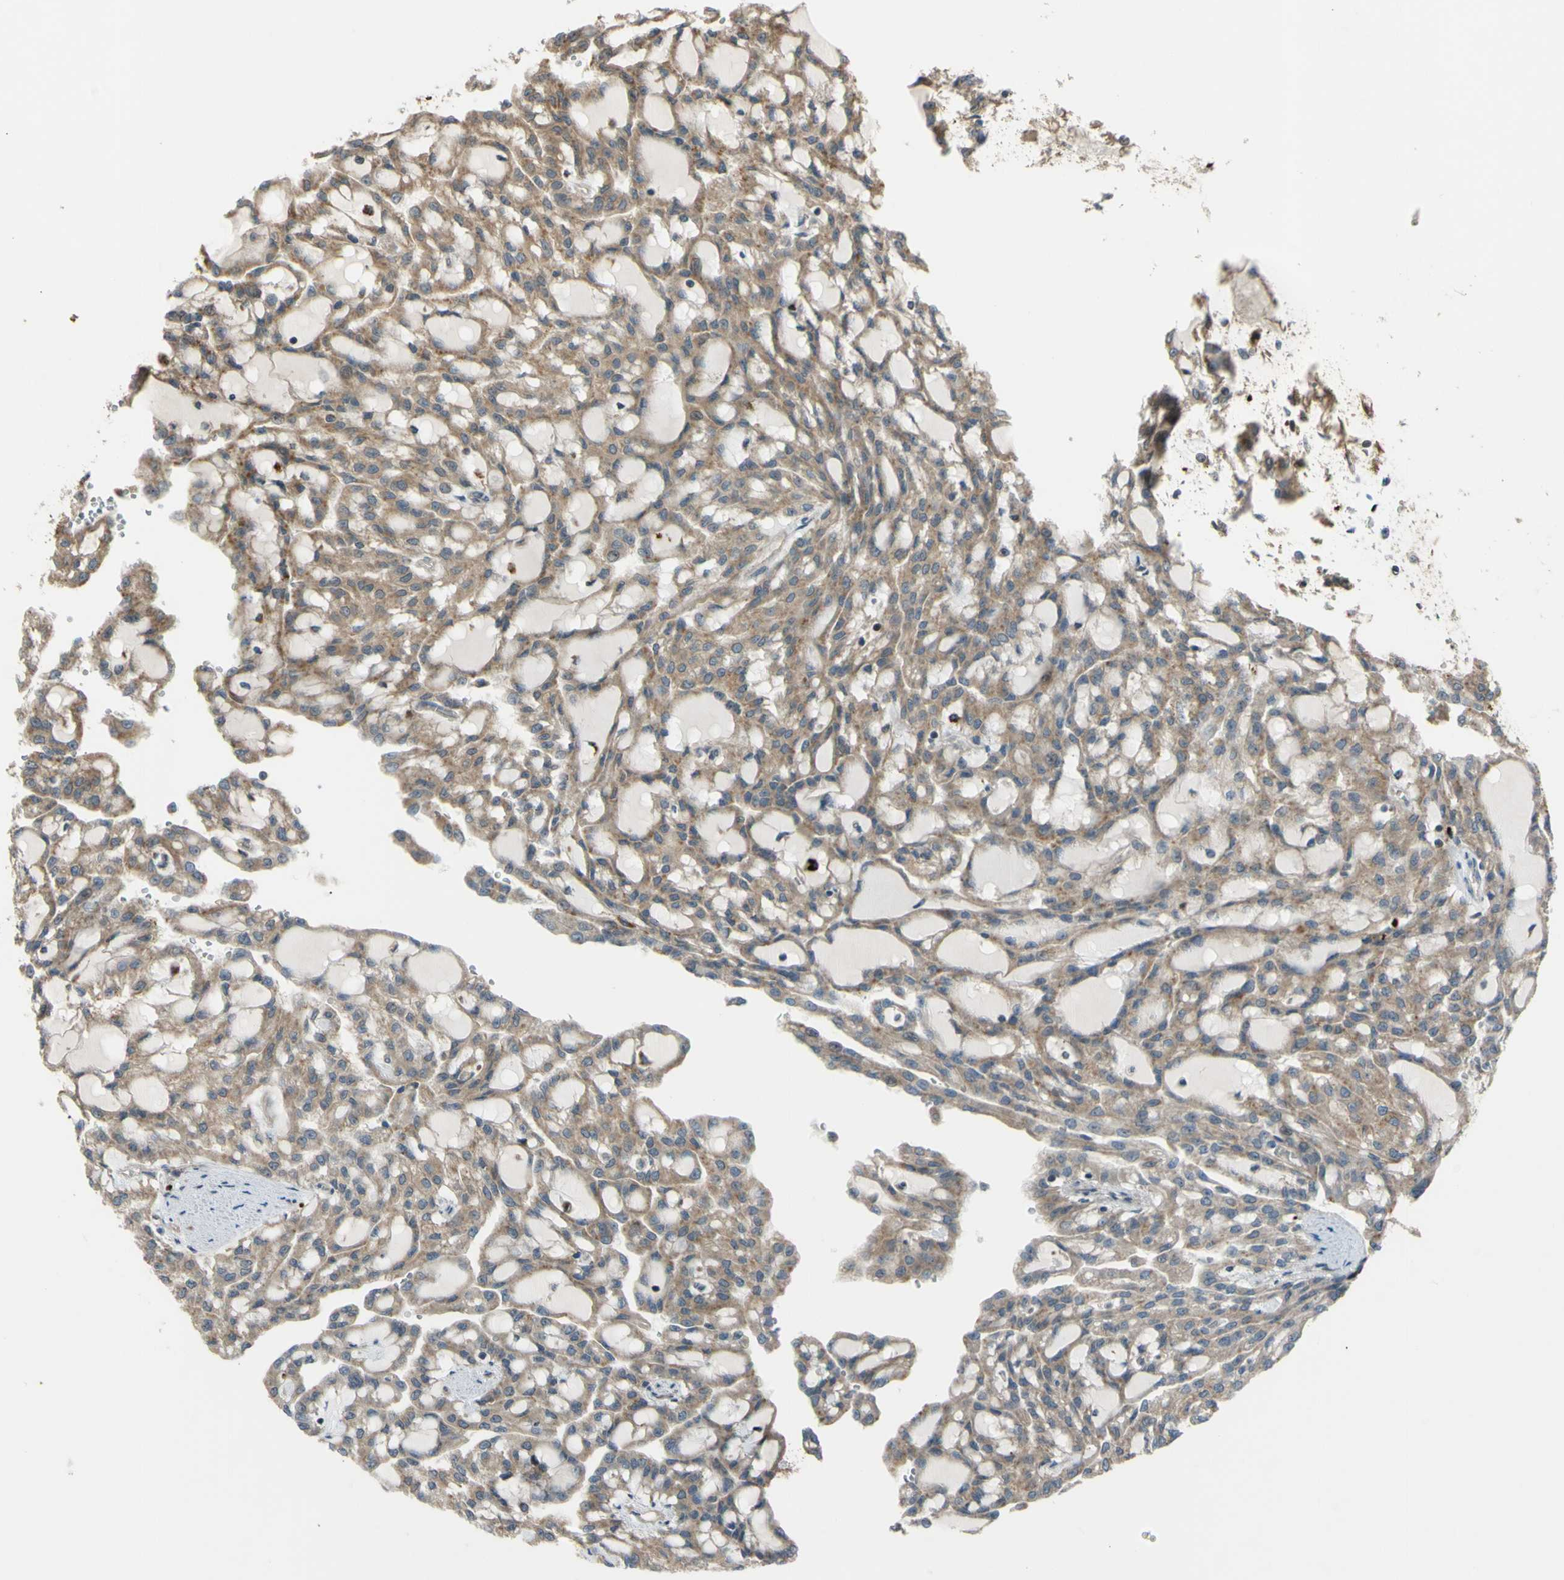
{"staining": {"intensity": "moderate", "quantity": ">75%", "location": "cytoplasmic/membranous"}, "tissue": "renal cancer", "cell_type": "Tumor cells", "image_type": "cancer", "snomed": [{"axis": "morphology", "description": "Adenocarcinoma, NOS"}, {"axis": "topography", "description": "Kidney"}], "caption": "Renal cancer was stained to show a protein in brown. There is medium levels of moderate cytoplasmic/membranous positivity in about >75% of tumor cells.", "gene": "FLII", "patient": {"sex": "male", "age": 63}}